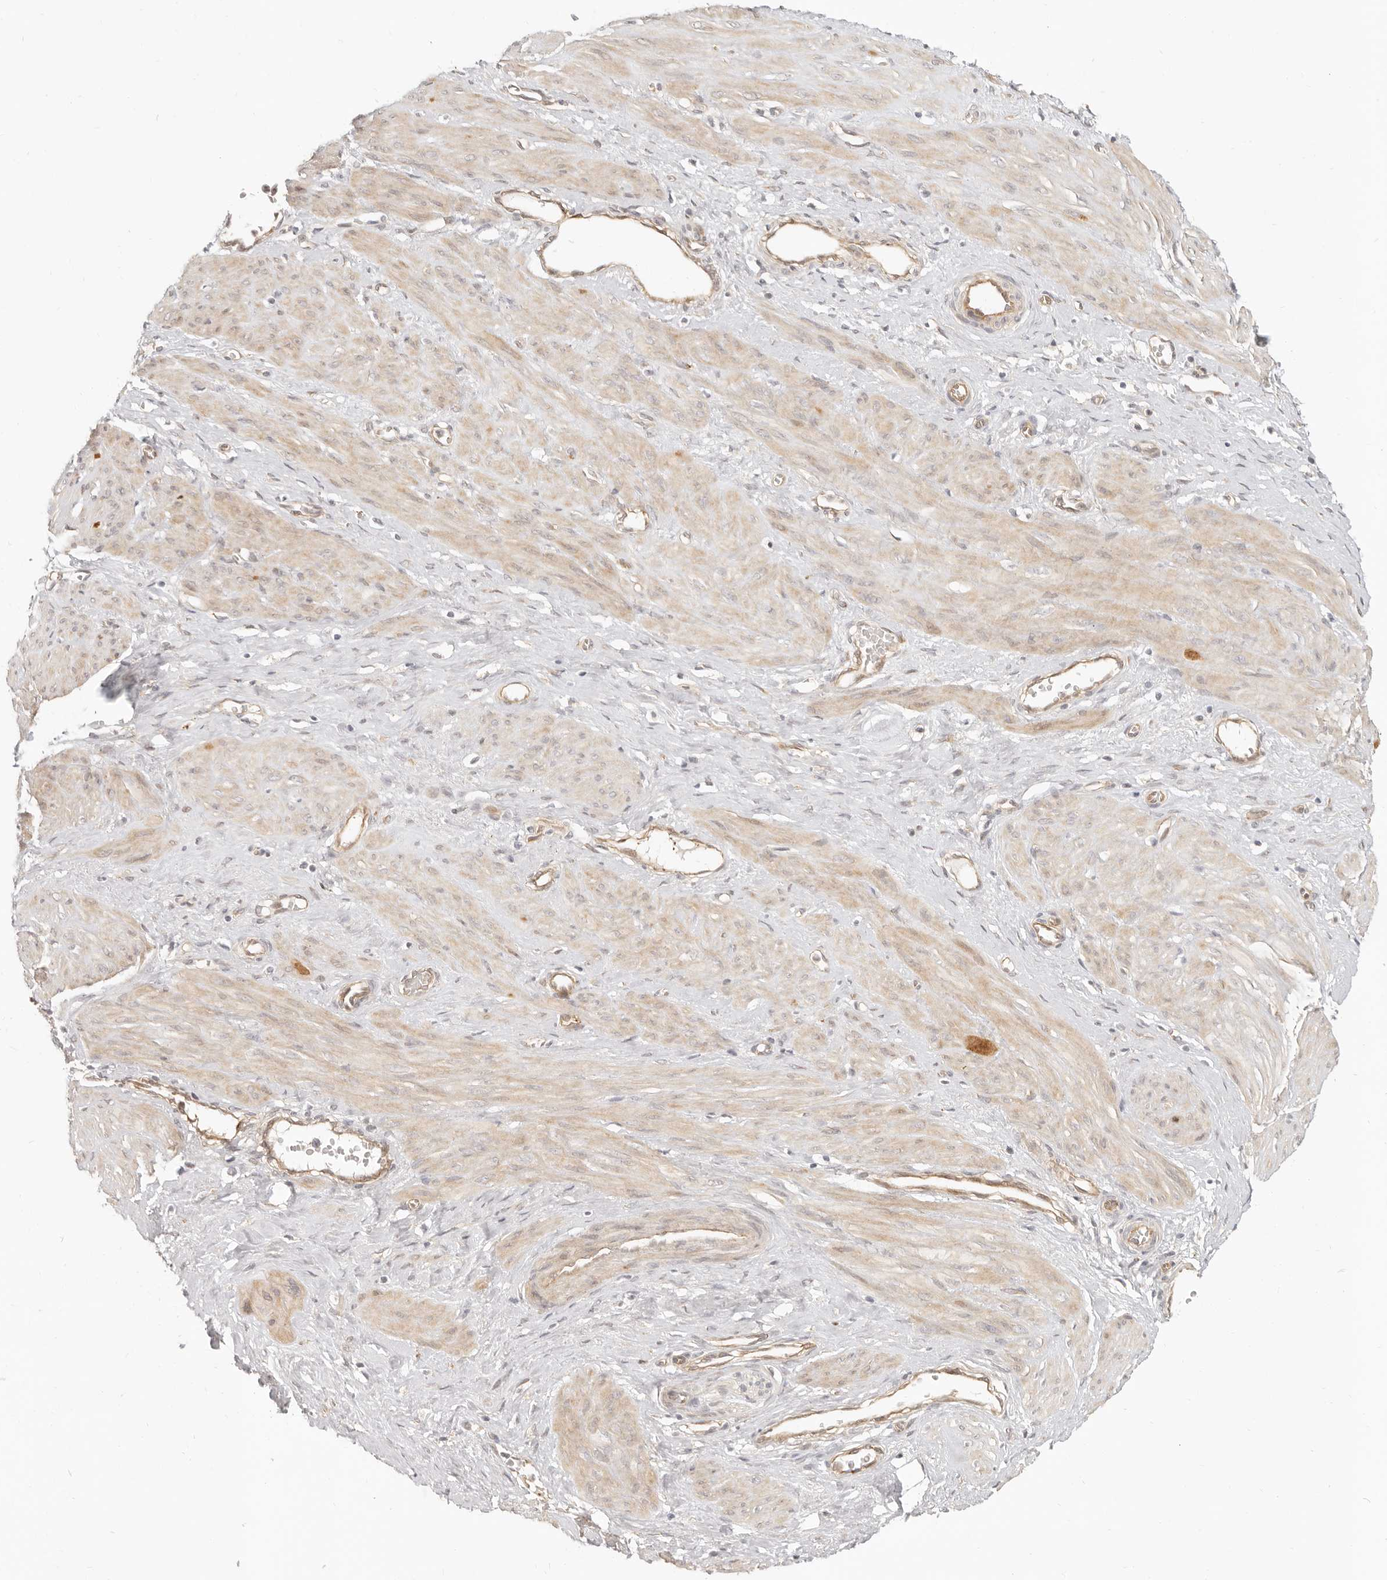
{"staining": {"intensity": "weak", "quantity": ">75%", "location": "cytoplasmic/membranous"}, "tissue": "smooth muscle", "cell_type": "Smooth muscle cells", "image_type": "normal", "snomed": [{"axis": "morphology", "description": "Normal tissue, NOS"}, {"axis": "topography", "description": "Endometrium"}], "caption": "The immunohistochemical stain labels weak cytoplasmic/membranous expression in smooth muscle cells of normal smooth muscle.", "gene": "TUFT1", "patient": {"sex": "female", "age": 33}}